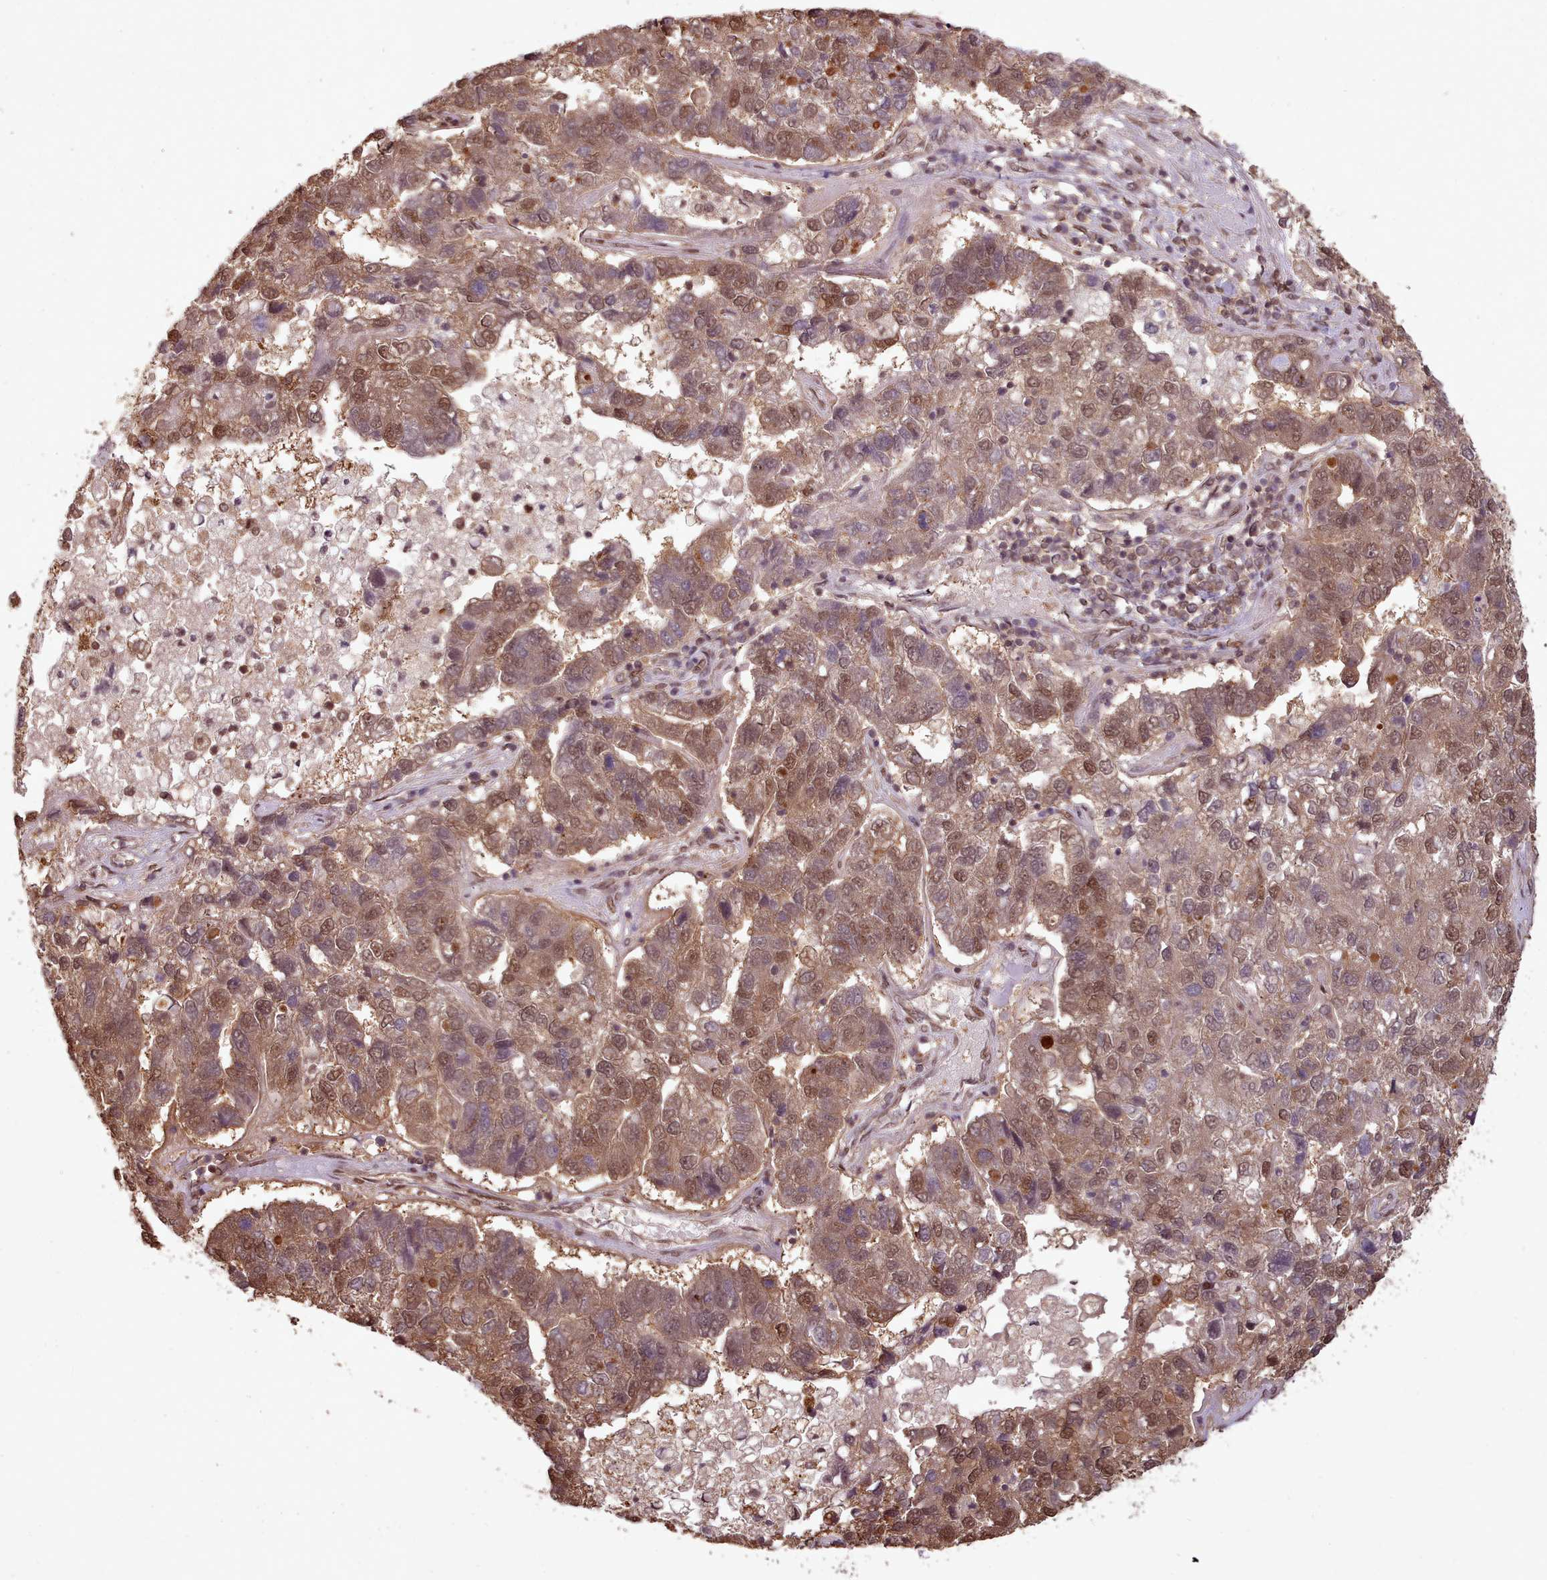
{"staining": {"intensity": "moderate", "quantity": ">75%", "location": "cytoplasmic/membranous,nuclear"}, "tissue": "pancreatic cancer", "cell_type": "Tumor cells", "image_type": "cancer", "snomed": [{"axis": "morphology", "description": "Adenocarcinoma, NOS"}, {"axis": "topography", "description": "Pancreas"}], "caption": "A medium amount of moderate cytoplasmic/membranous and nuclear positivity is identified in approximately >75% of tumor cells in pancreatic cancer (adenocarcinoma) tissue.", "gene": "RPS27A", "patient": {"sex": "female", "age": 61}}